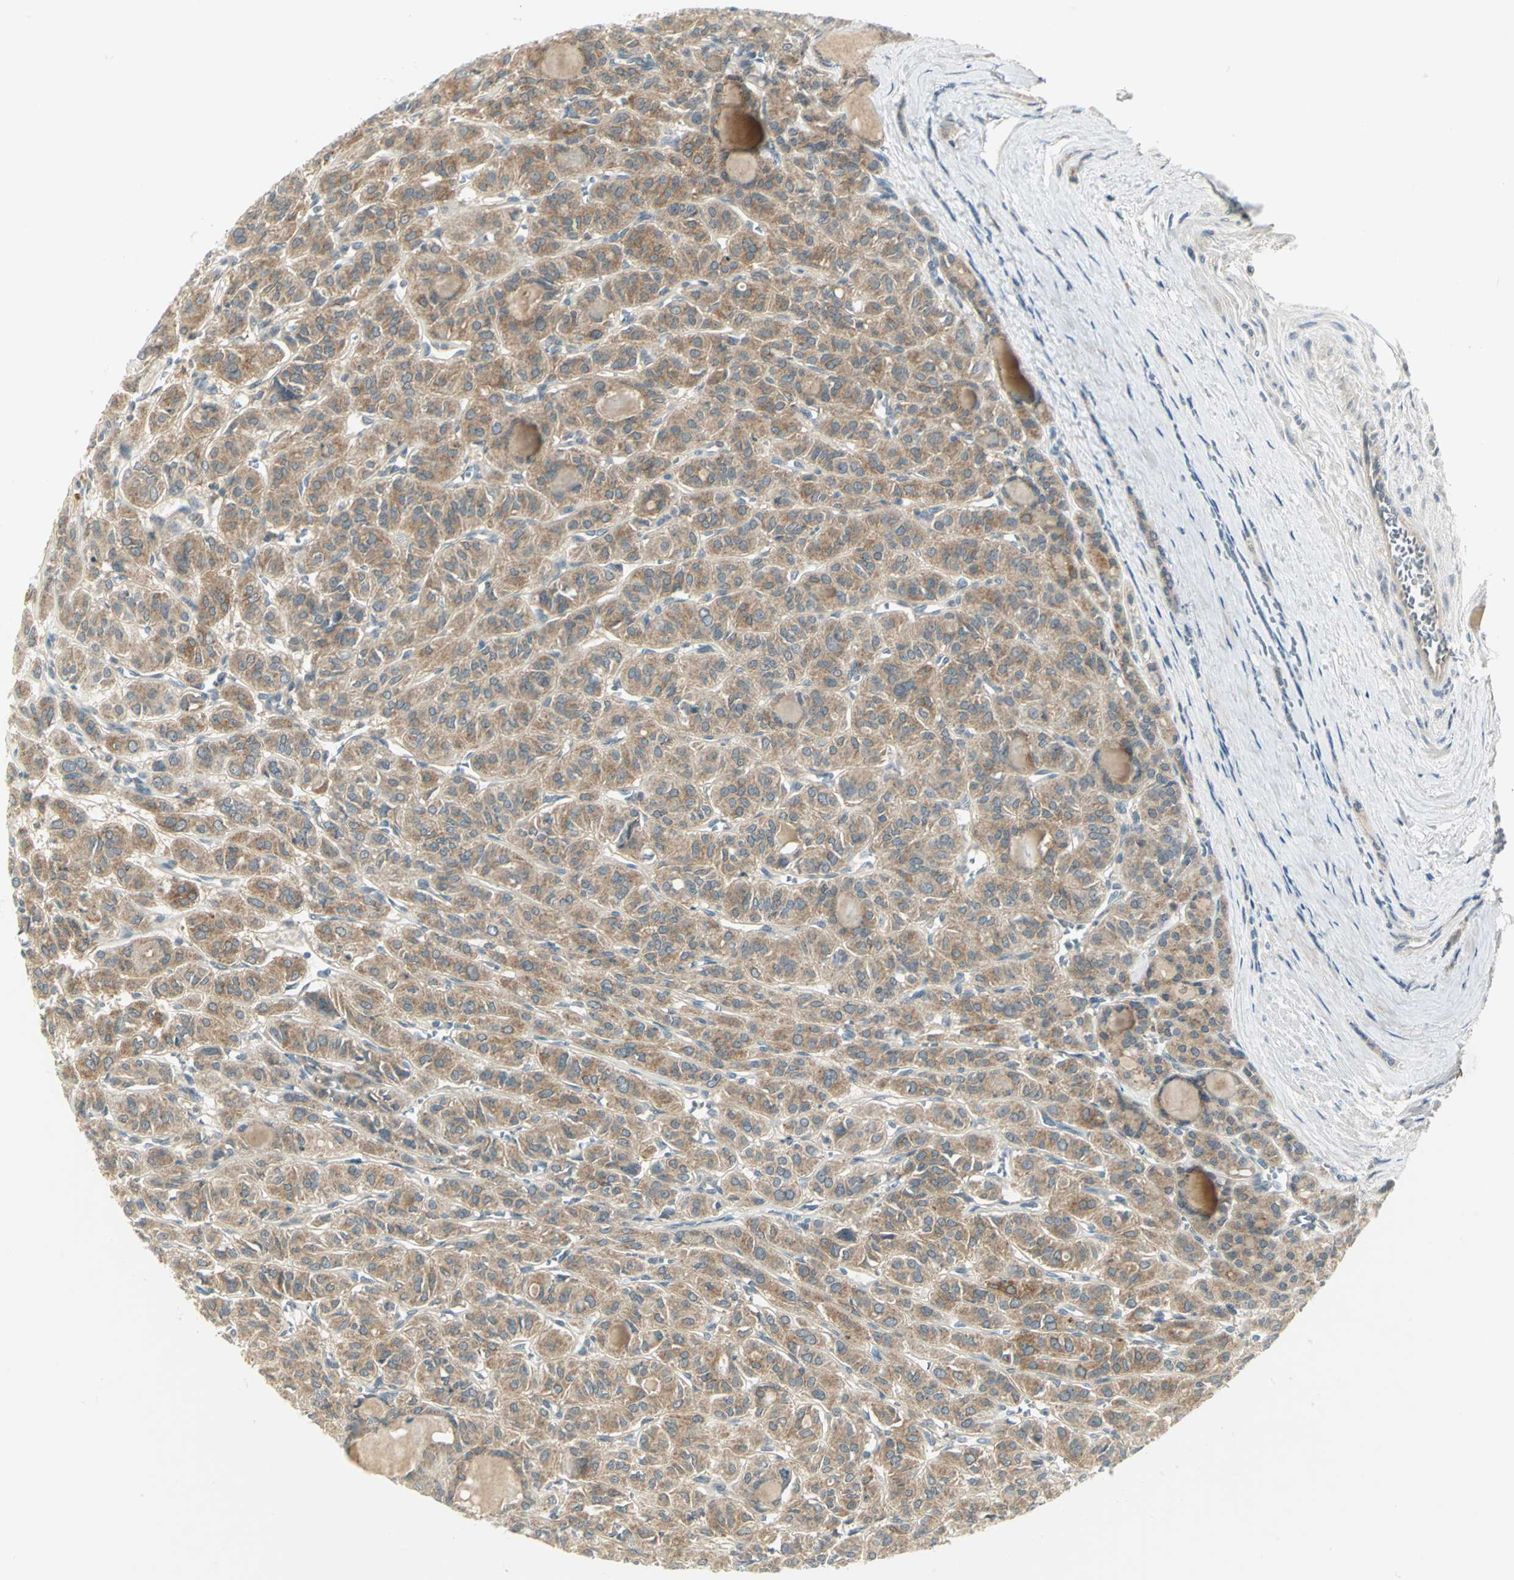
{"staining": {"intensity": "moderate", "quantity": ">75%", "location": "cytoplasmic/membranous"}, "tissue": "thyroid cancer", "cell_type": "Tumor cells", "image_type": "cancer", "snomed": [{"axis": "morphology", "description": "Follicular adenoma carcinoma, NOS"}, {"axis": "topography", "description": "Thyroid gland"}], "caption": "The micrograph exhibits immunohistochemical staining of follicular adenoma carcinoma (thyroid). There is moderate cytoplasmic/membranous positivity is appreciated in approximately >75% of tumor cells.", "gene": "MAPK8IP3", "patient": {"sex": "female", "age": 71}}